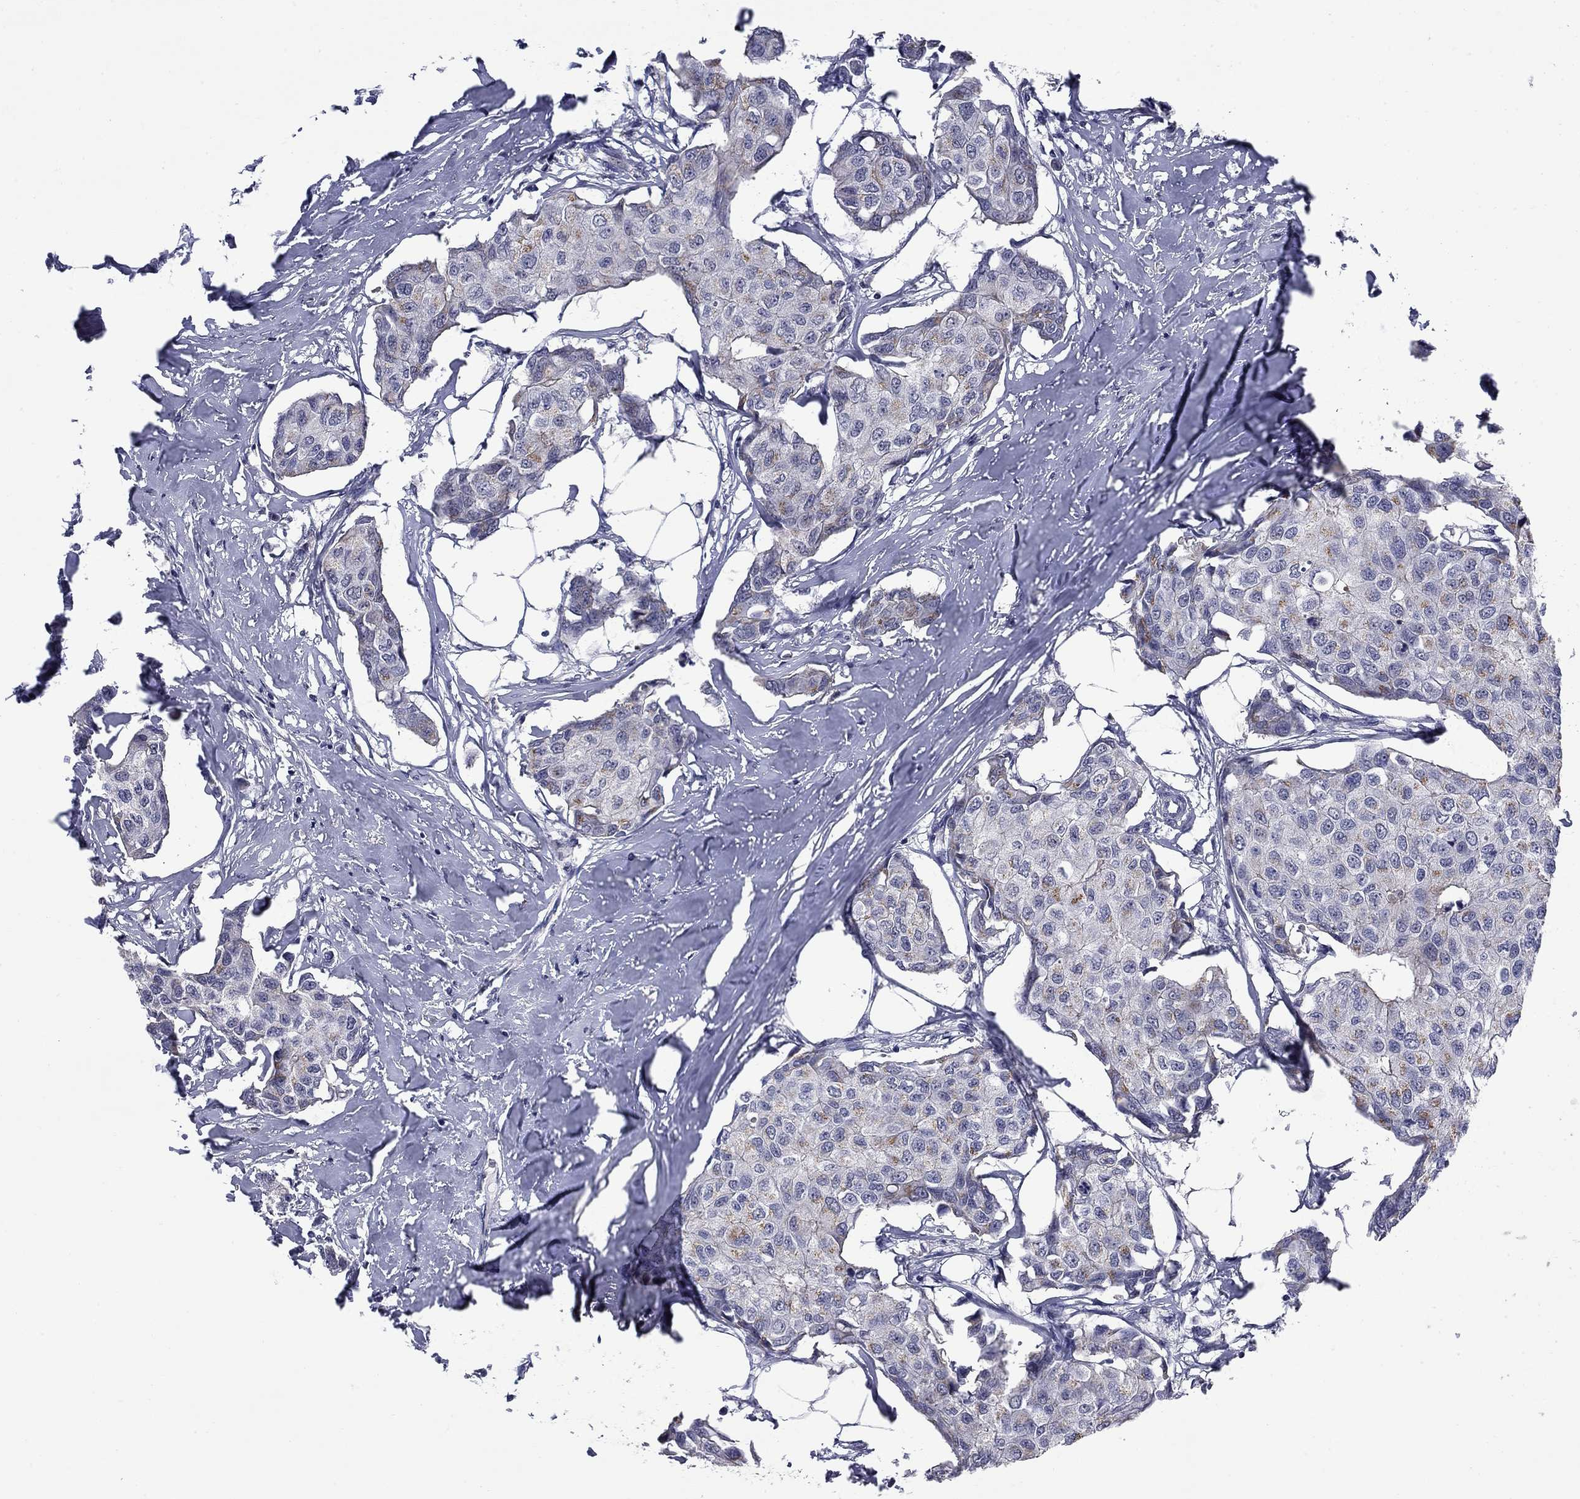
{"staining": {"intensity": "weak", "quantity": "<25%", "location": "cytoplasmic/membranous"}, "tissue": "breast cancer", "cell_type": "Tumor cells", "image_type": "cancer", "snomed": [{"axis": "morphology", "description": "Duct carcinoma"}, {"axis": "topography", "description": "Breast"}], "caption": "An image of human breast intraductal carcinoma is negative for staining in tumor cells.", "gene": "HTR4", "patient": {"sex": "female", "age": 80}}